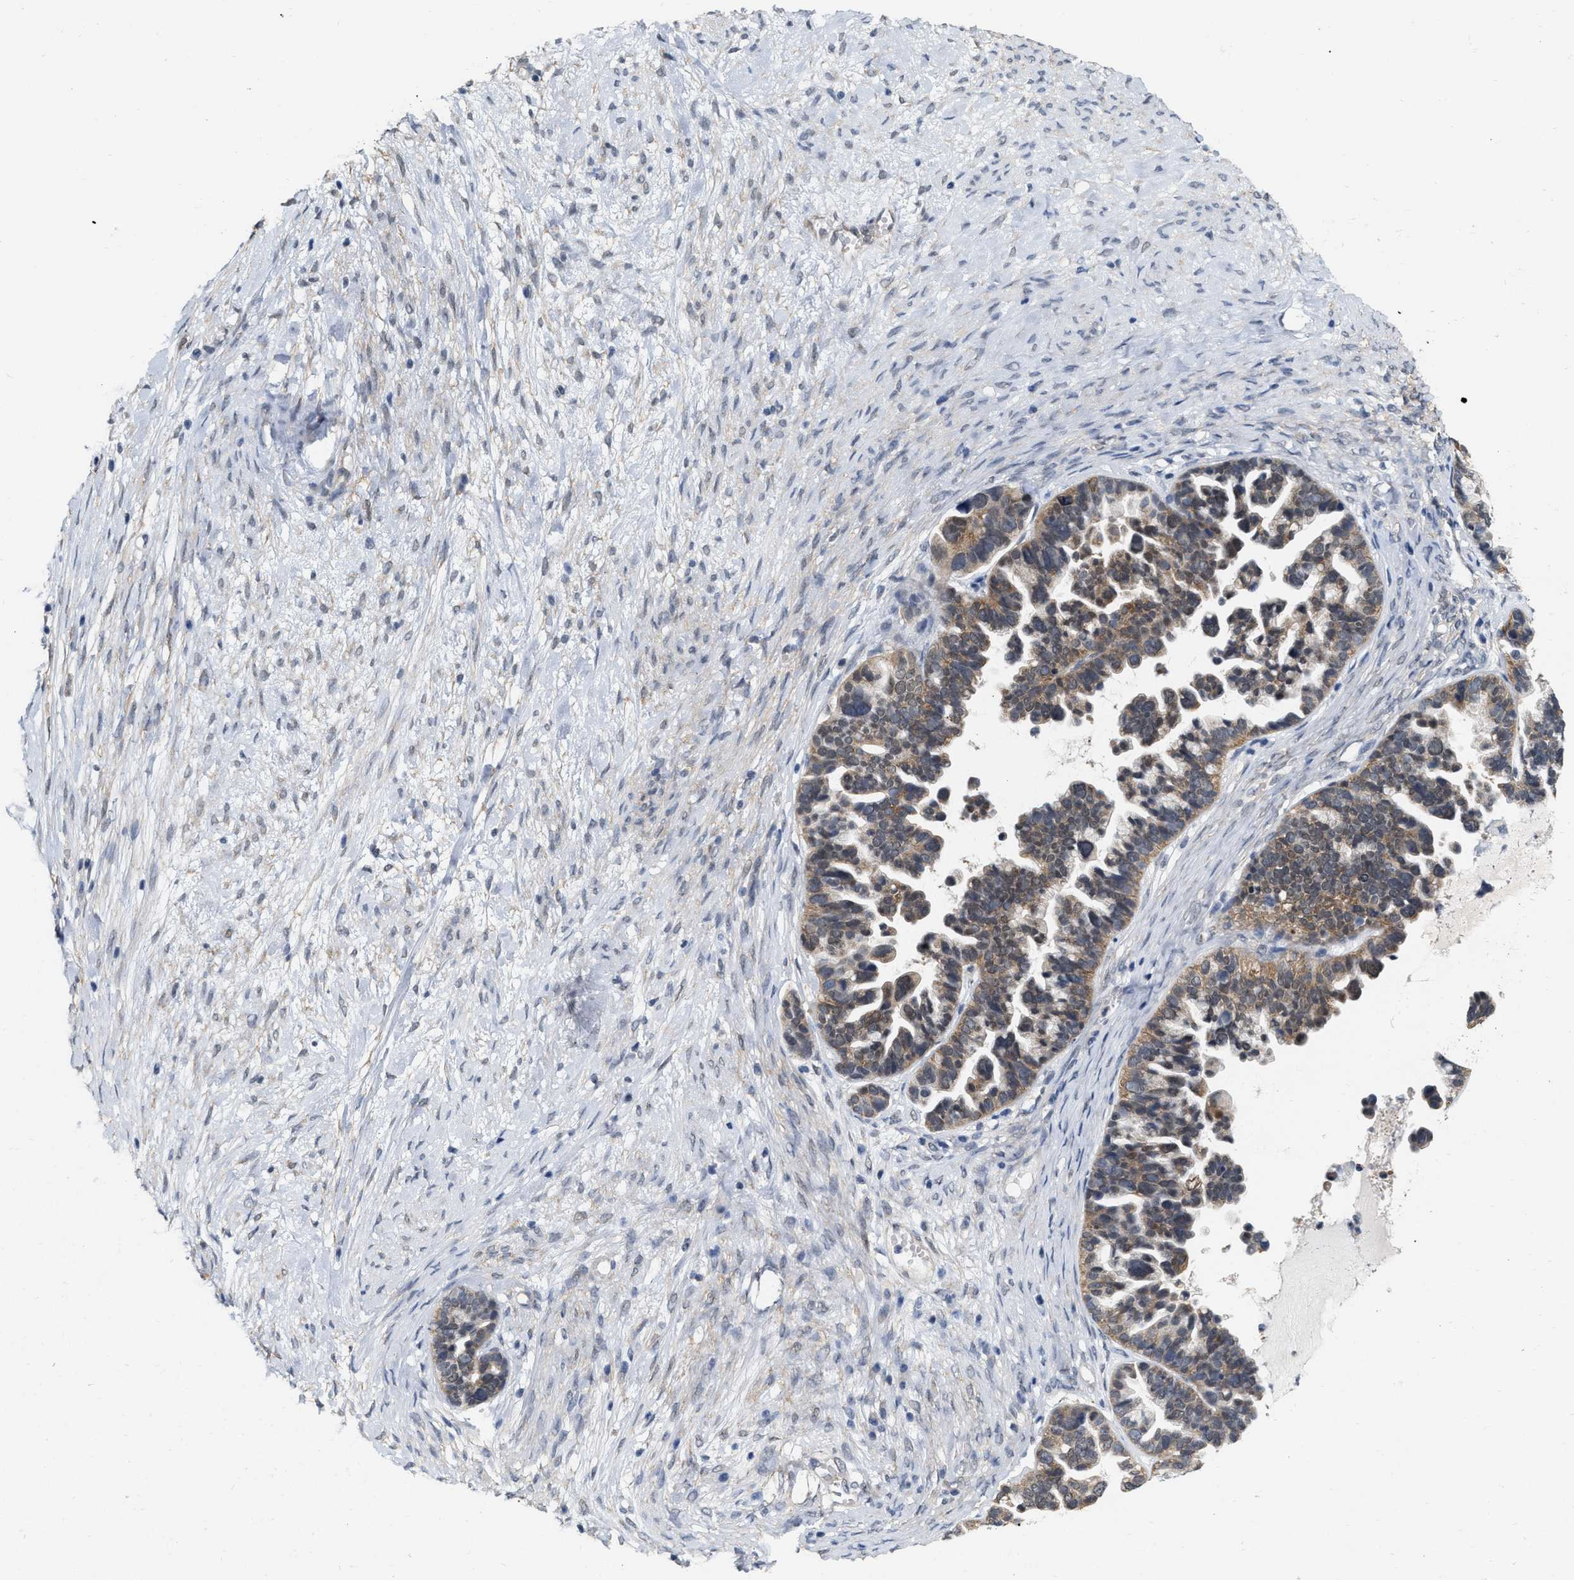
{"staining": {"intensity": "moderate", "quantity": "25%-75%", "location": "cytoplasmic/membranous"}, "tissue": "ovarian cancer", "cell_type": "Tumor cells", "image_type": "cancer", "snomed": [{"axis": "morphology", "description": "Cystadenocarcinoma, serous, NOS"}, {"axis": "topography", "description": "Ovary"}], "caption": "This is a photomicrograph of IHC staining of serous cystadenocarcinoma (ovarian), which shows moderate staining in the cytoplasmic/membranous of tumor cells.", "gene": "RUVBL1", "patient": {"sex": "female", "age": 56}}